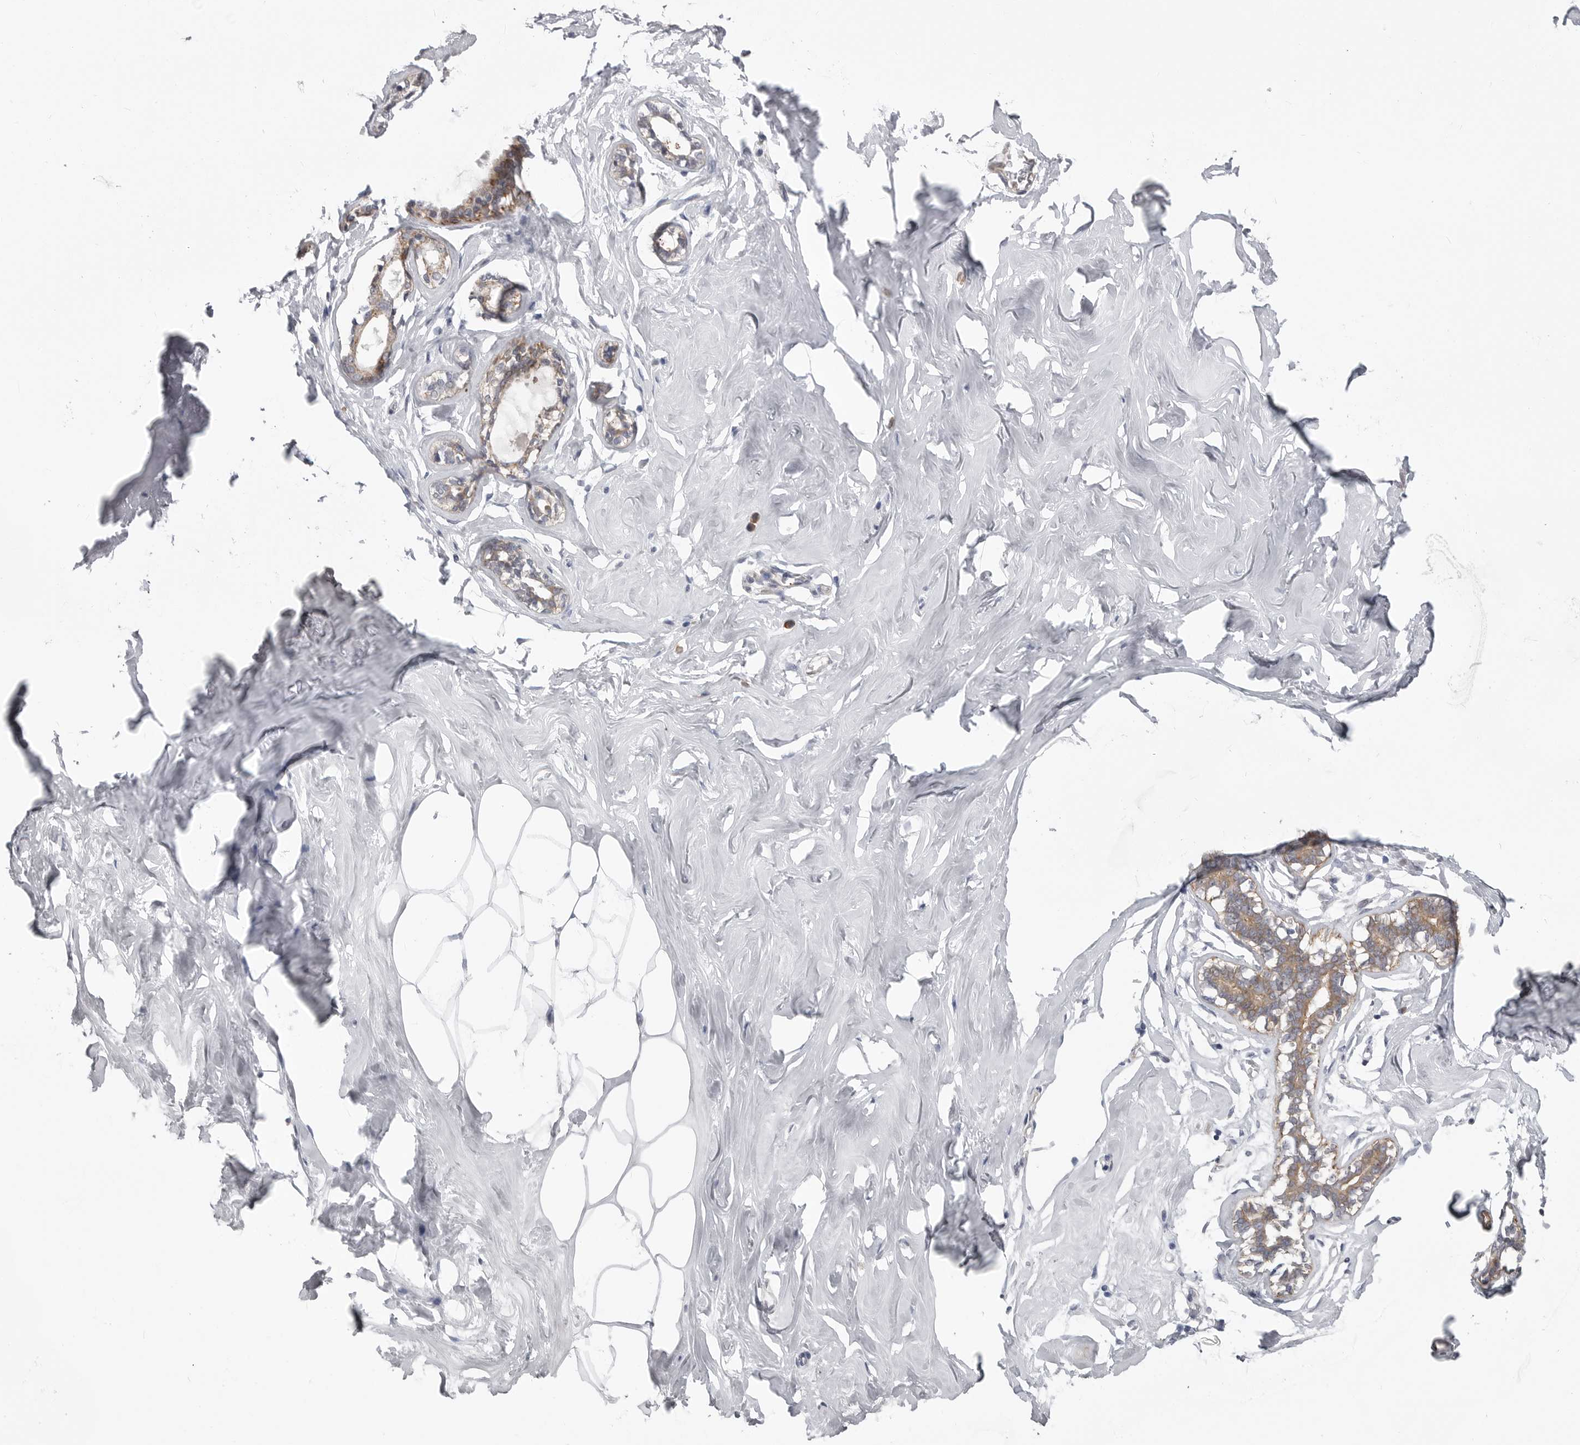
{"staining": {"intensity": "negative", "quantity": "none", "location": "none"}, "tissue": "adipose tissue", "cell_type": "Adipocytes", "image_type": "normal", "snomed": [{"axis": "morphology", "description": "Normal tissue, NOS"}, {"axis": "morphology", "description": "Fibrosis, NOS"}, {"axis": "topography", "description": "Breast"}, {"axis": "topography", "description": "Adipose tissue"}], "caption": "A high-resolution image shows immunohistochemistry (IHC) staining of normal adipose tissue, which reveals no significant positivity in adipocytes.", "gene": "SCP2", "patient": {"sex": "female", "age": 39}}